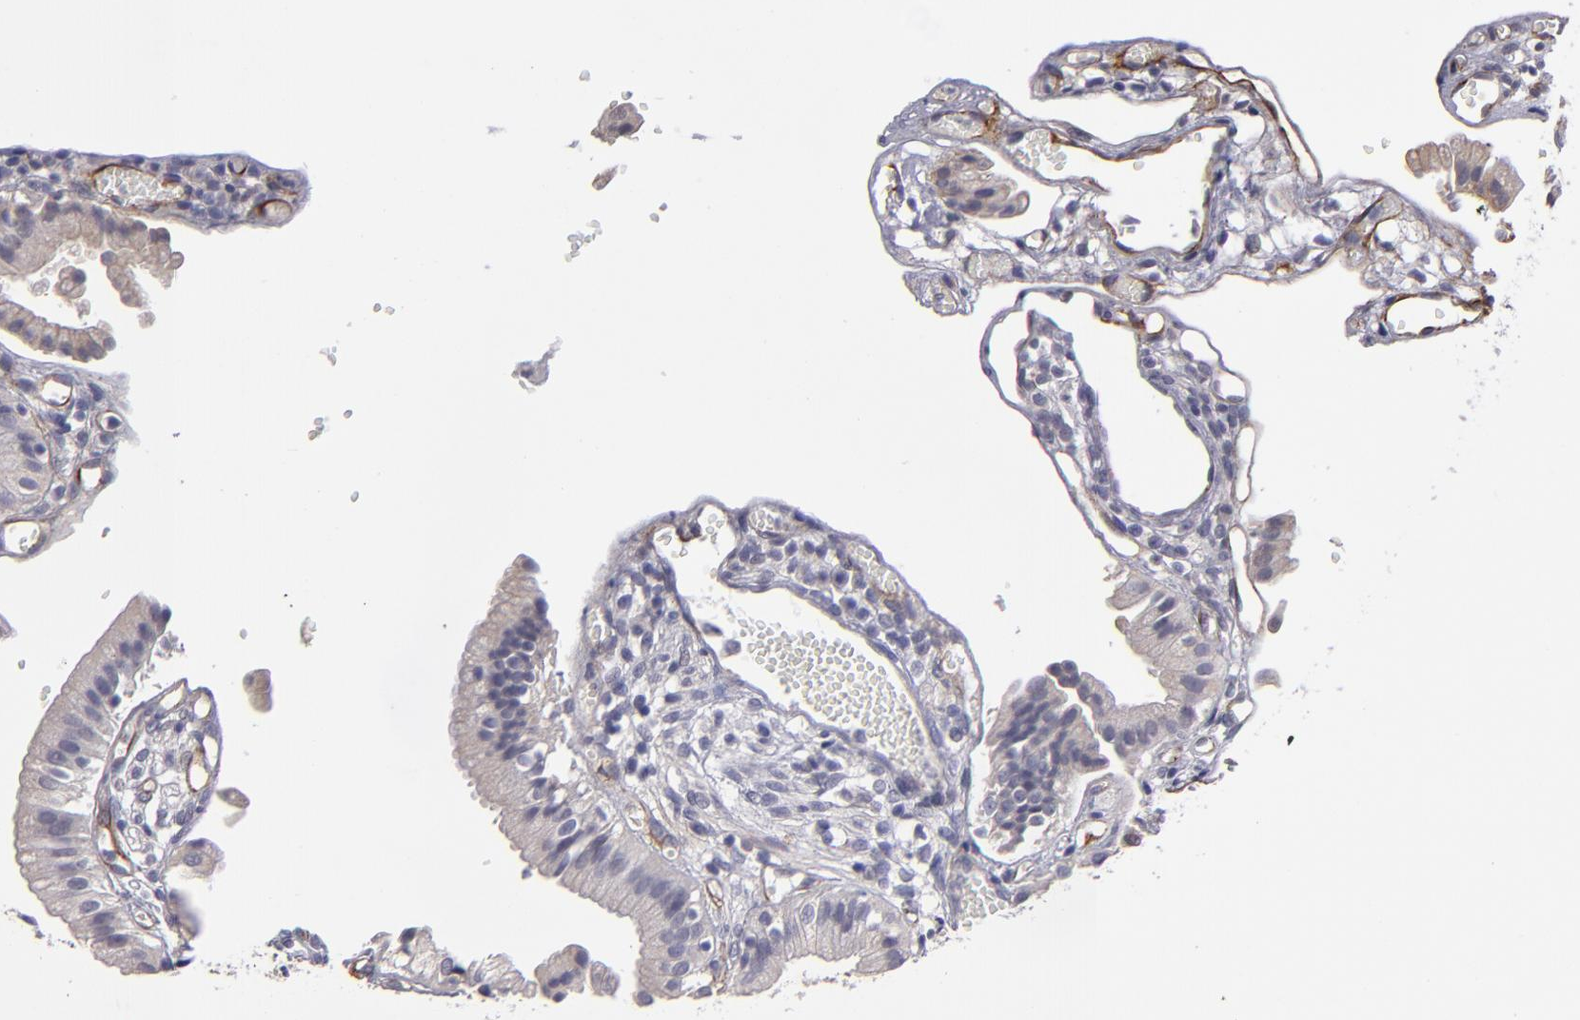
{"staining": {"intensity": "weak", "quantity": "25%-75%", "location": "cytoplasmic/membranous"}, "tissue": "gallbladder", "cell_type": "Glandular cells", "image_type": "normal", "snomed": [{"axis": "morphology", "description": "Normal tissue, NOS"}, {"axis": "topography", "description": "Gallbladder"}], "caption": "The image shows staining of benign gallbladder, revealing weak cytoplasmic/membranous protein expression (brown color) within glandular cells. The protein is shown in brown color, while the nuclei are stained blue.", "gene": "ZNF175", "patient": {"sex": "male", "age": 65}}